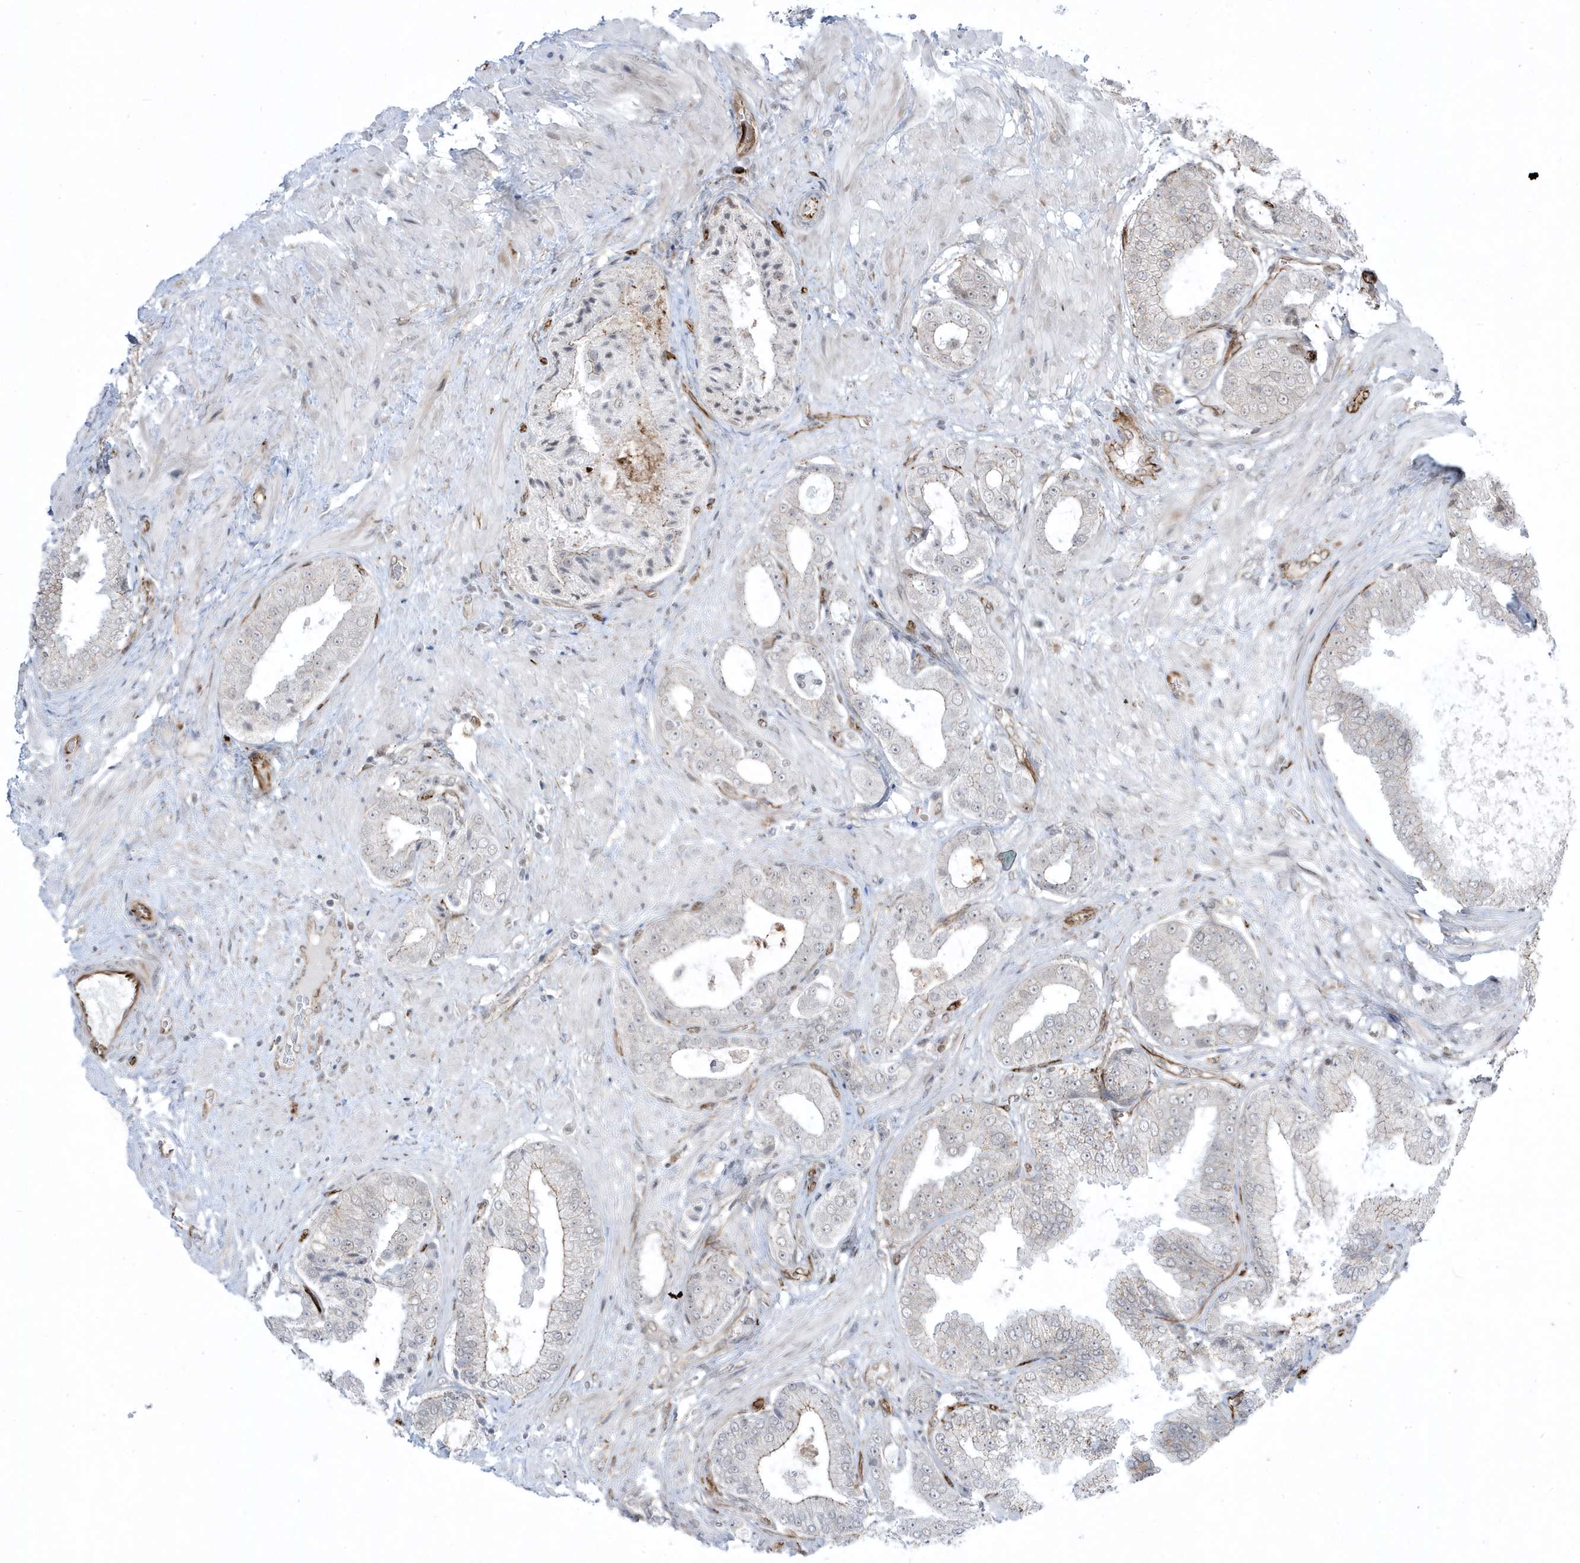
{"staining": {"intensity": "negative", "quantity": "none", "location": "none"}, "tissue": "prostate cancer", "cell_type": "Tumor cells", "image_type": "cancer", "snomed": [{"axis": "morphology", "description": "Adenocarcinoma, Low grade"}, {"axis": "topography", "description": "Prostate"}], "caption": "Micrograph shows no significant protein positivity in tumor cells of prostate adenocarcinoma (low-grade).", "gene": "ADAMTSL3", "patient": {"sex": "male", "age": 63}}